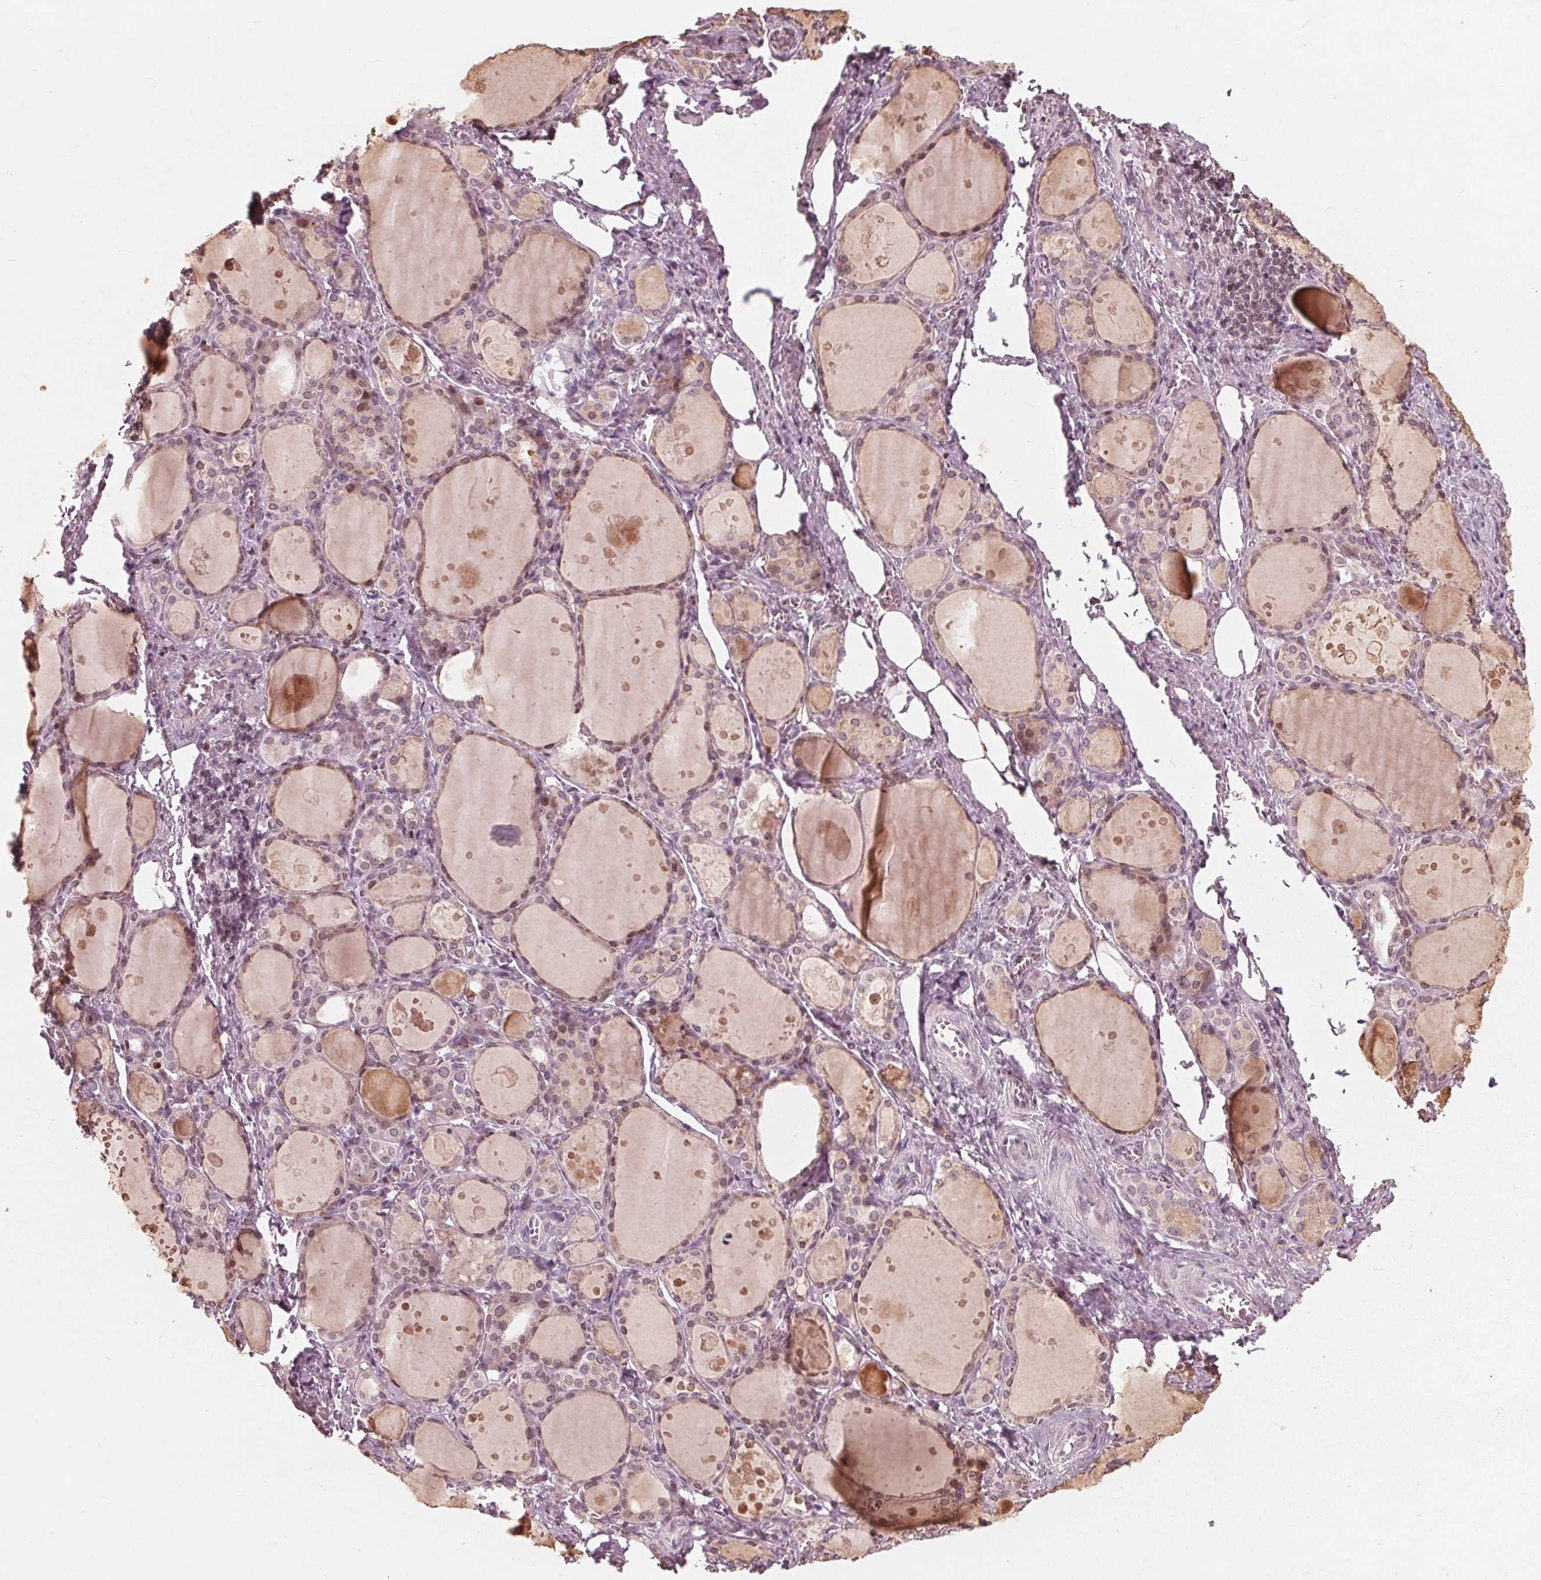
{"staining": {"intensity": "moderate", "quantity": "25%-75%", "location": "nuclear"}, "tissue": "thyroid gland", "cell_type": "Glandular cells", "image_type": "normal", "snomed": [{"axis": "morphology", "description": "Normal tissue, NOS"}, {"axis": "topography", "description": "Thyroid gland"}], "caption": "About 25%-75% of glandular cells in normal human thyroid gland show moderate nuclear protein staining as visualized by brown immunohistochemical staining.", "gene": "NUP210", "patient": {"sex": "male", "age": 68}}